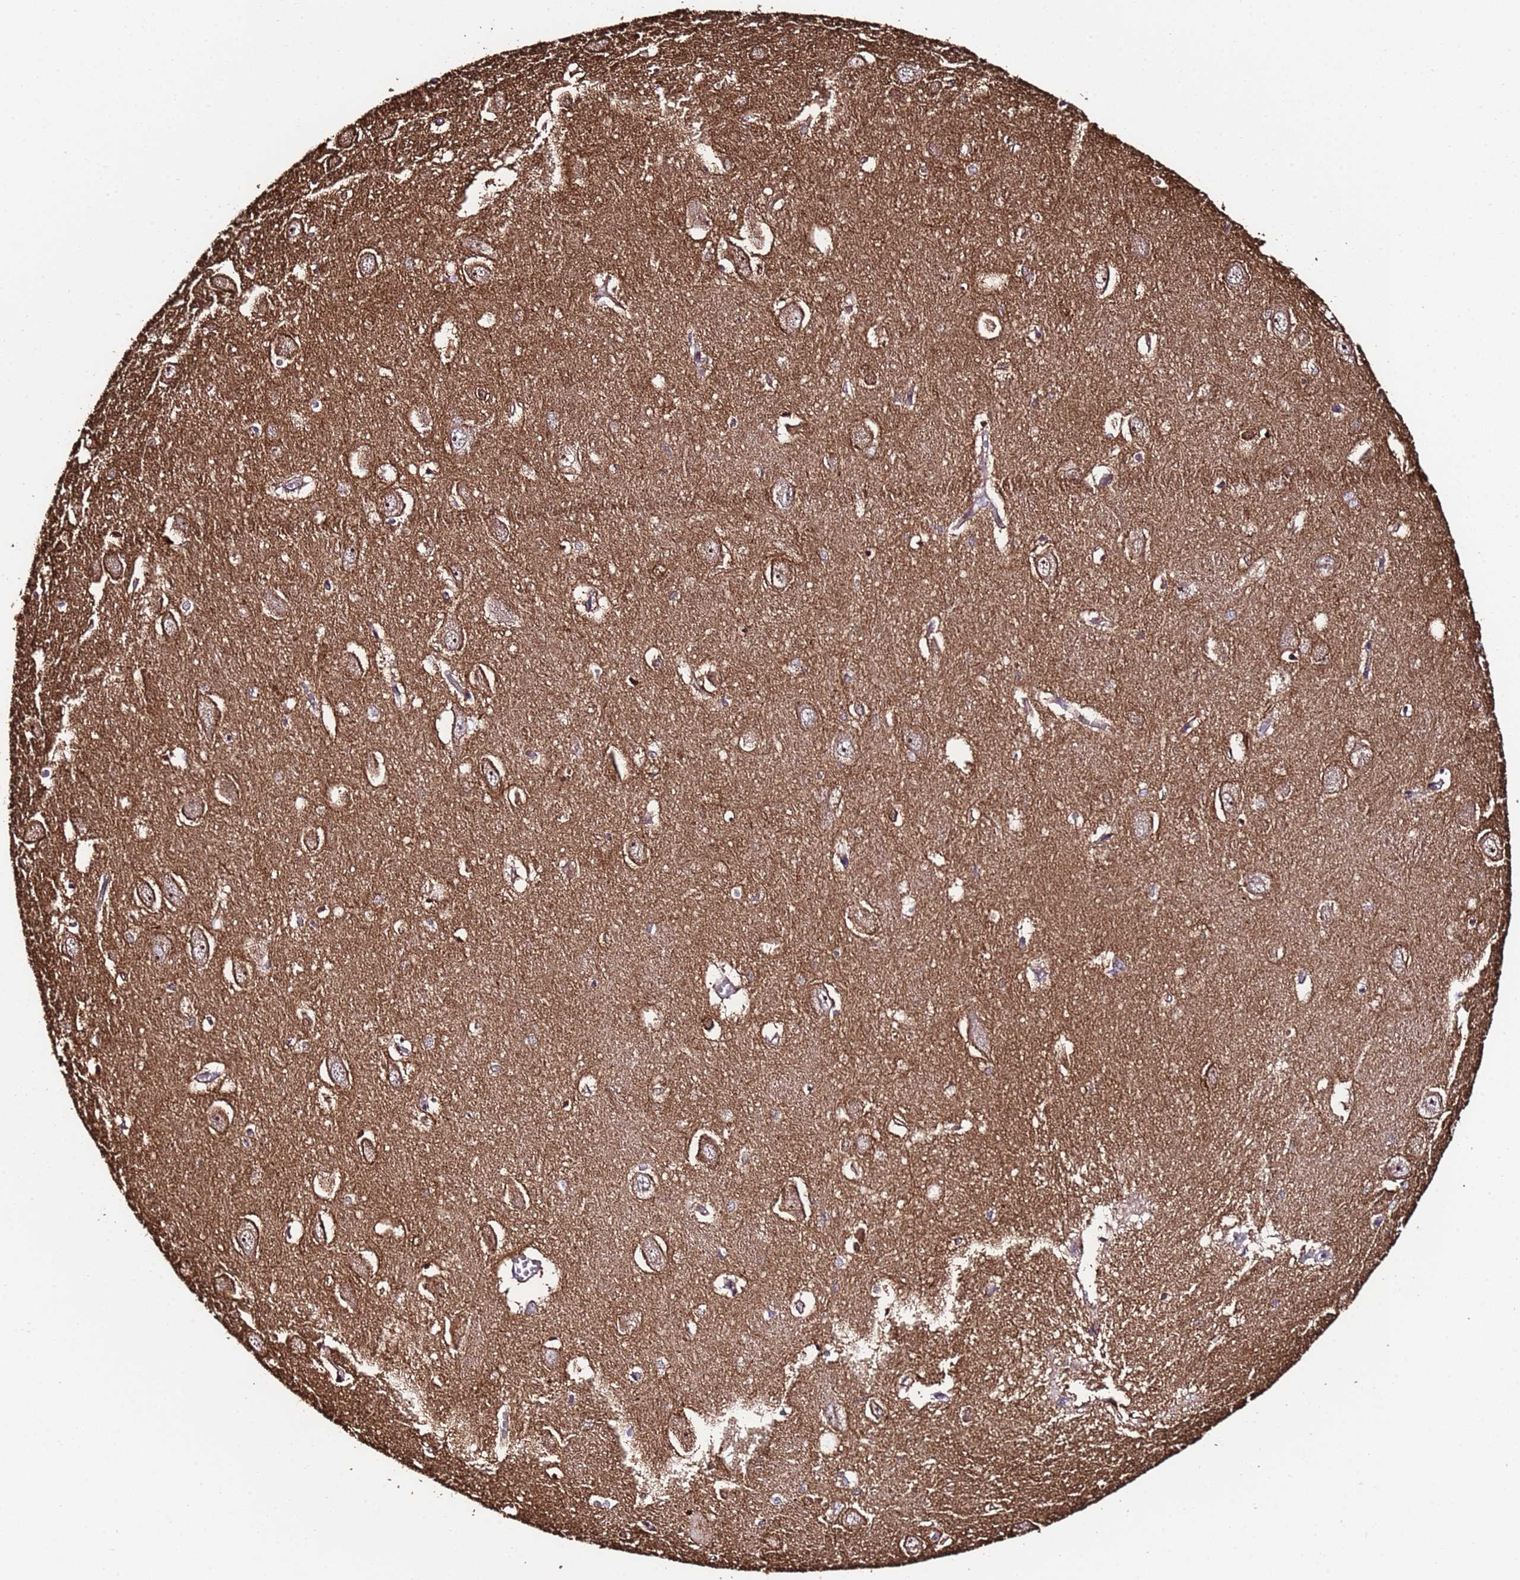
{"staining": {"intensity": "weak", "quantity": "<25%", "location": "cytoplasmic/membranous"}, "tissue": "hippocampus", "cell_type": "Glial cells", "image_type": "normal", "snomed": [{"axis": "morphology", "description": "Normal tissue, NOS"}, {"axis": "topography", "description": "Hippocampus"}], "caption": "The immunohistochemistry photomicrograph has no significant positivity in glial cells of hippocampus. The staining was performed using DAB (3,3'-diaminobenzidine) to visualize the protein expression in brown, while the nuclei were stained in blue with hematoxylin (Magnification: 20x).", "gene": "CLHC1", "patient": {"sex": "female", "age": 64}}